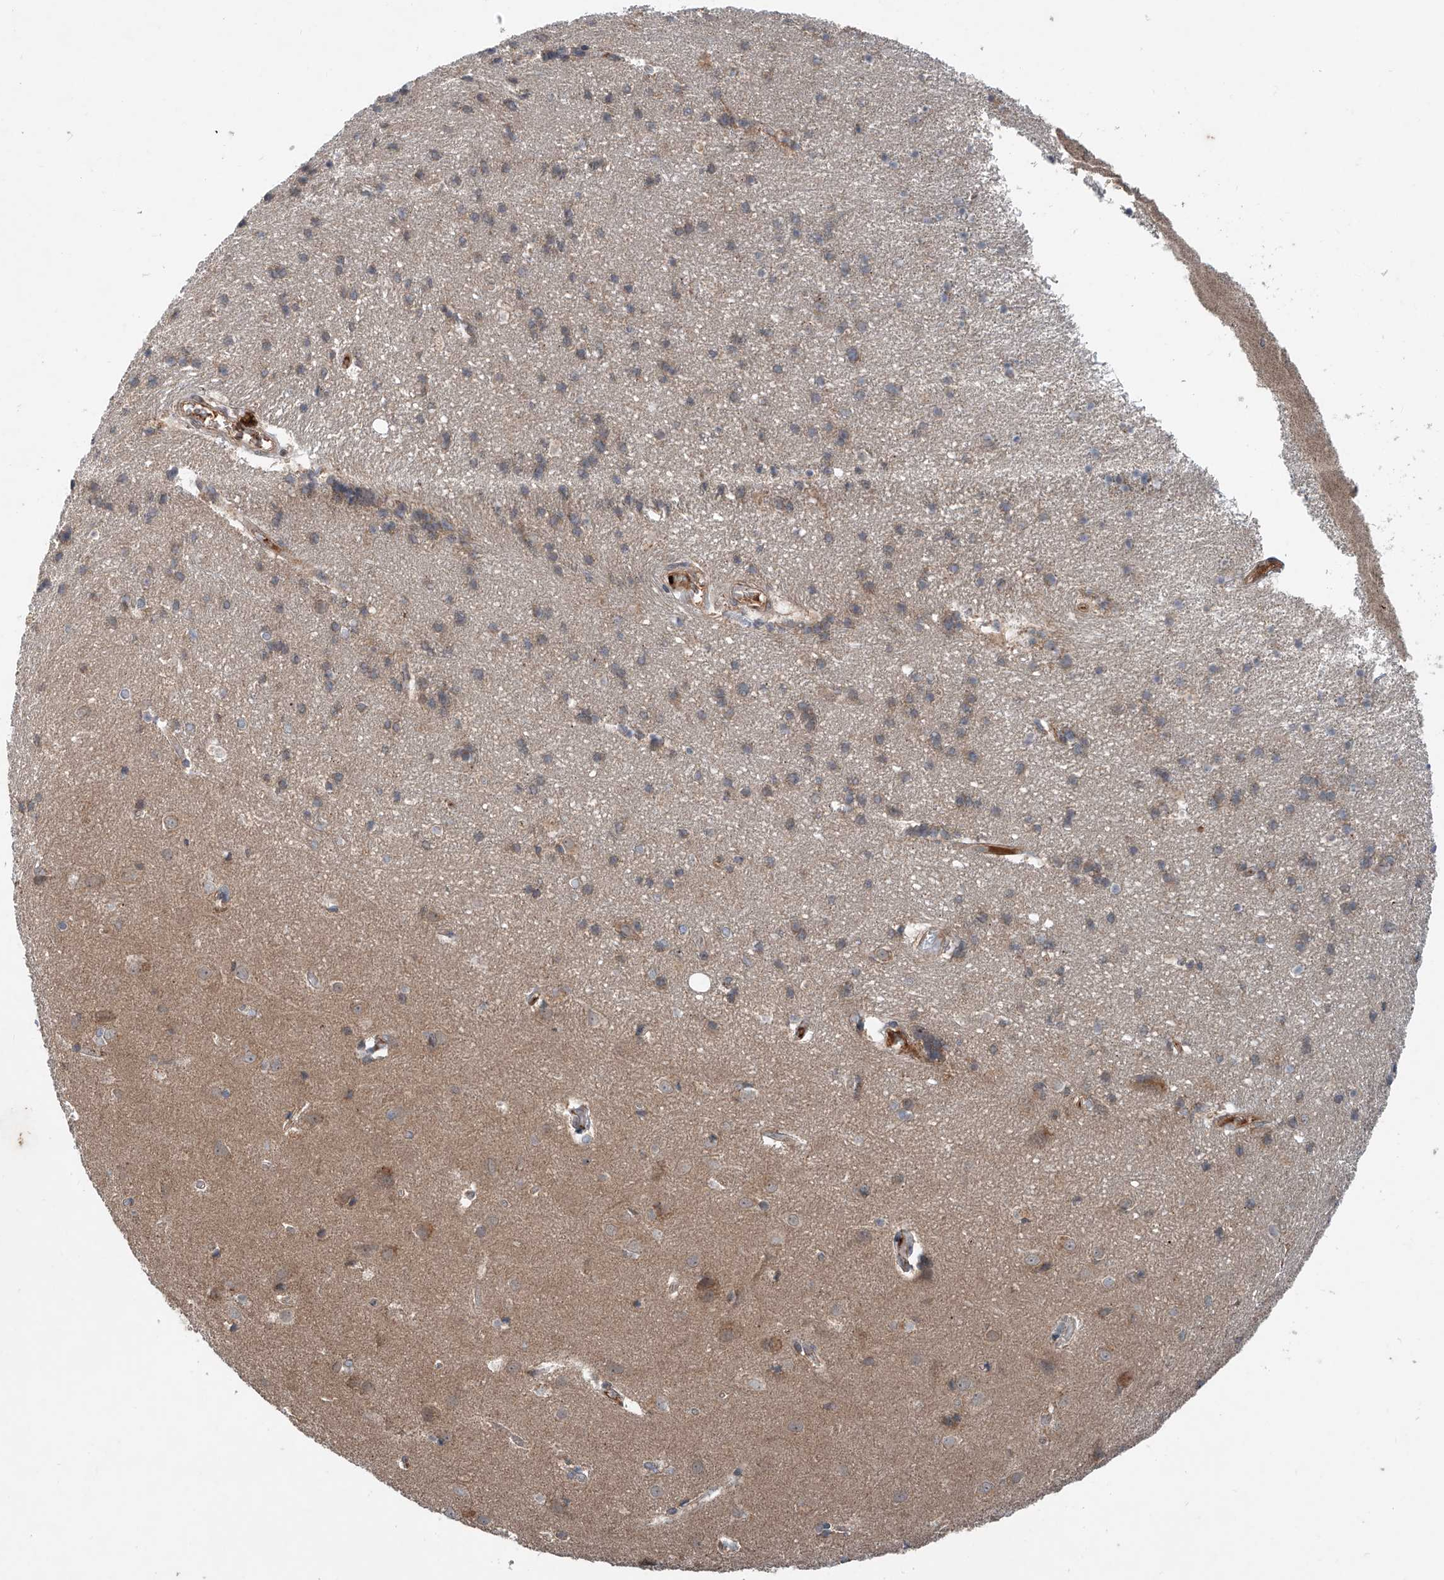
{"staining": {"intensity": "weak", "quantity": ">75%", "location": "cytoplasmic/membranous"}, "tissue": "cerebral cortex", "cell_type": "Endothelial cells", "image_type": "normal", "snomed": [{"axis": "morphology", "description": "Normal tissue, NOS"}, {"axis": "topography", "description": "Cerebral cortex"}], "caption": "Immunohistochemistry (IHC) of normal human cerebral cortex exhibits low levels of weak cytoplasmic/membranous expression in about >75% of endothelial cells. Nuclei are stained in blue.", "gene": "ADAM23", "patient": {"sex": "male", "age": 54}}